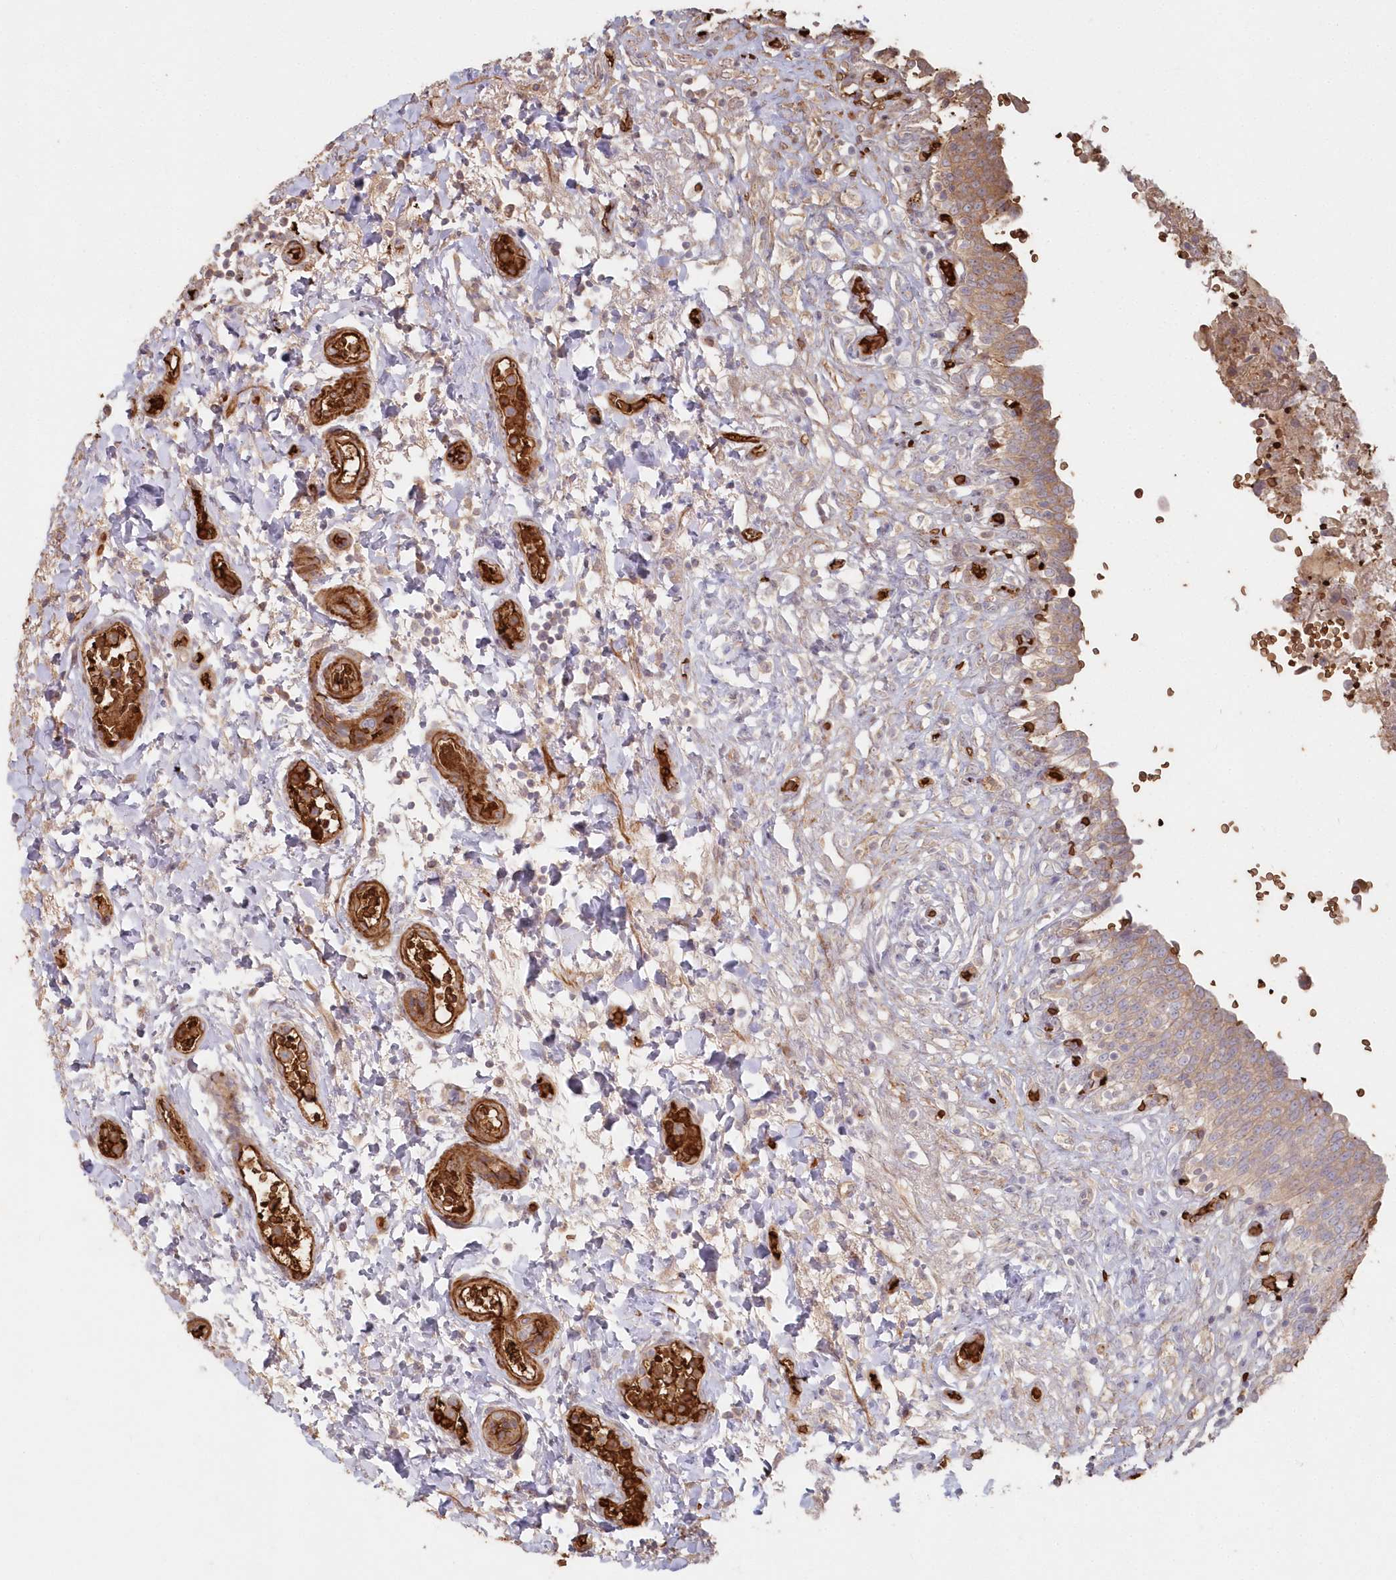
{"staining": {"intensity": "weak", "quantity": "25%-75%", "location": "cytoplasmic/membranous"}, "tissue": "urinary bladder", "cell_type": "Urothelial cells", "image_type": "normal", "snomed": [{"axis": "morphology", "description": "Urothelial carcinoma, High grade"}, {"axis": "topography", "description": "Urinary bladder"}], "caption": "A photomicrograph of human urinary bladder stained for a protein demonstrates weak cytoplasmic/membranous brown staining in urothelial cells. (IHC, brightfield microscopy, high magnification).", "gene": "SERINC1", "patient": {"sex": "male", "age": 46}}